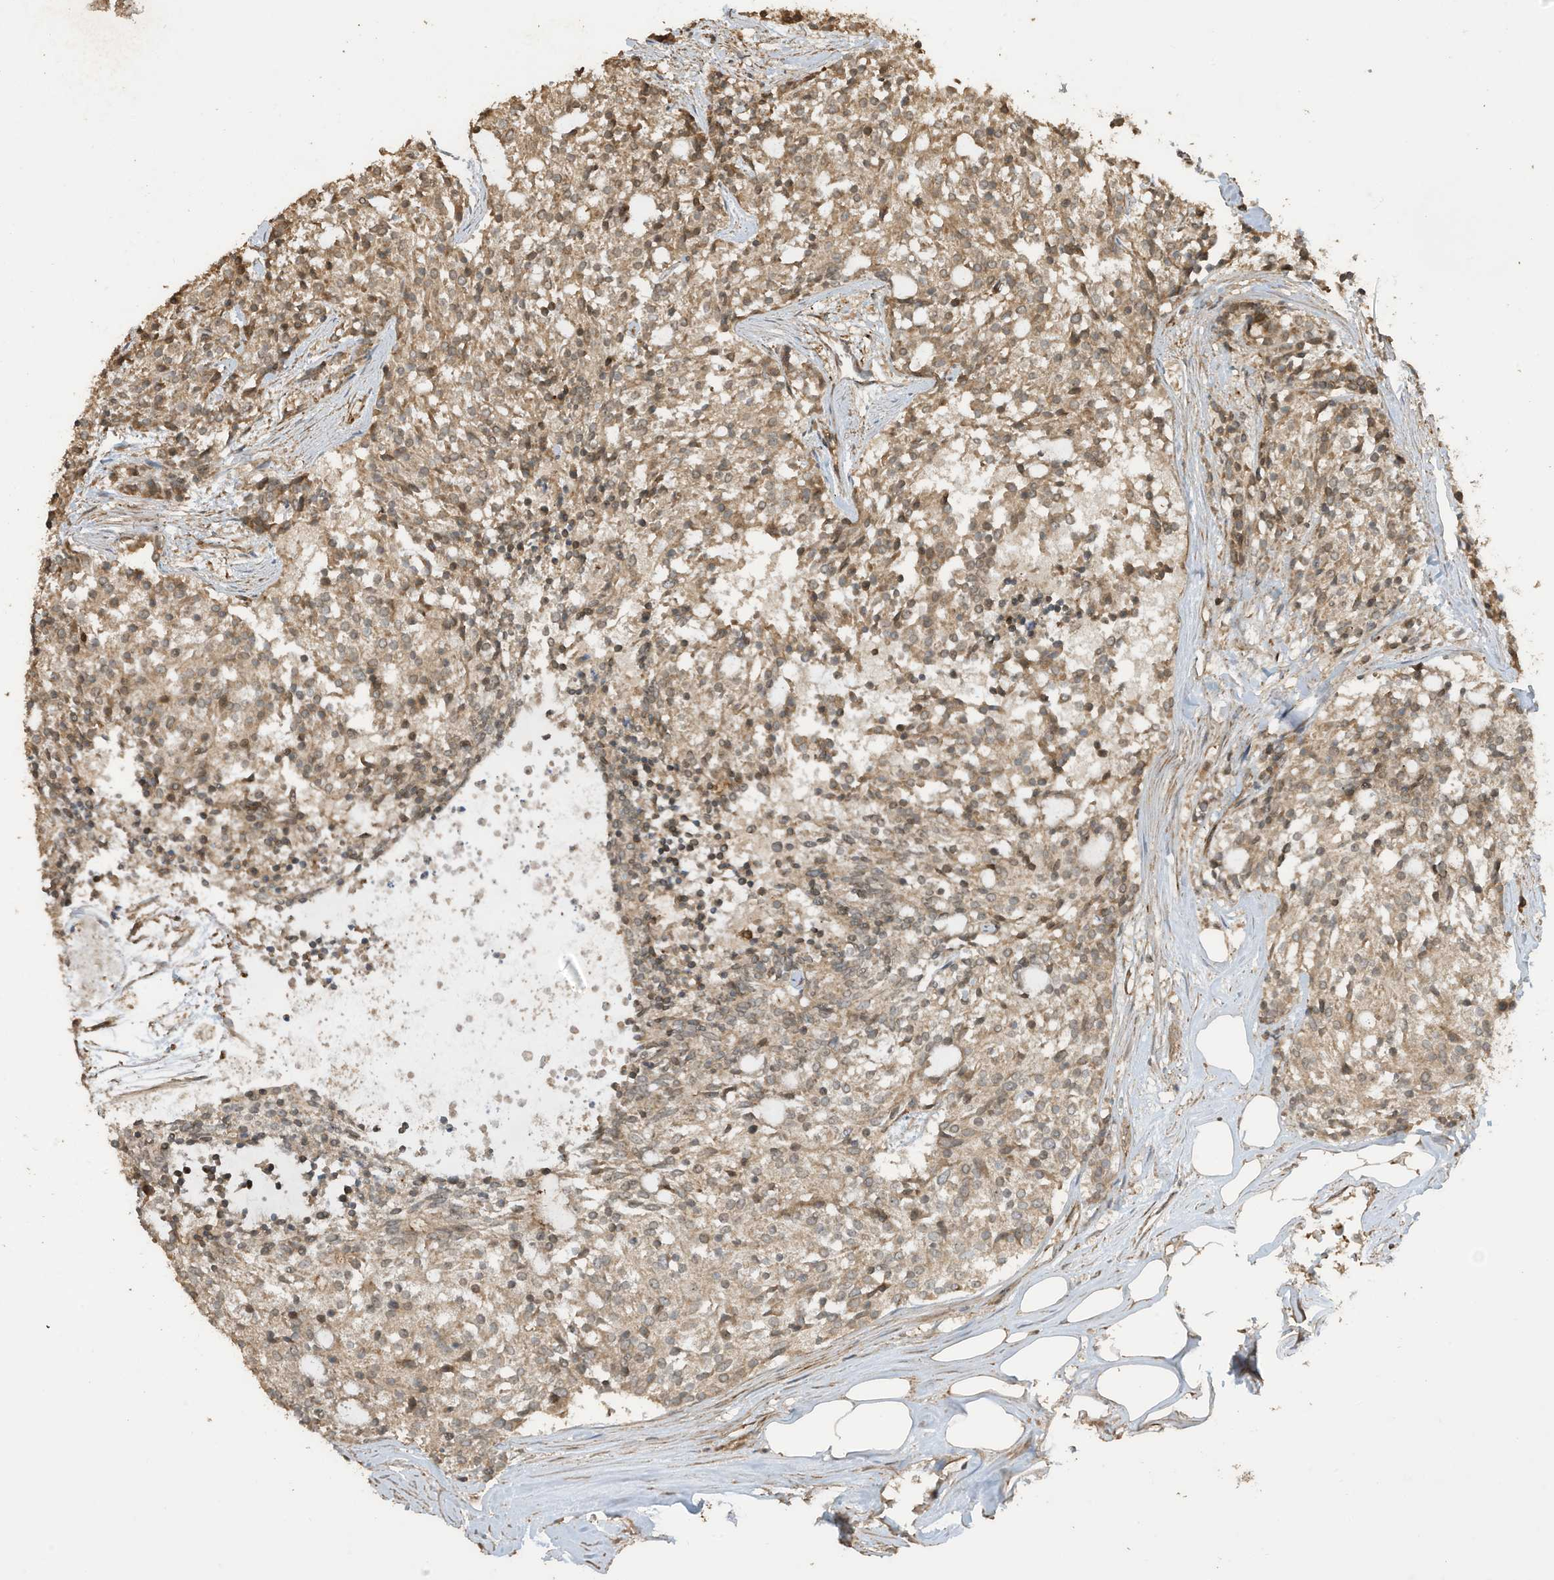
{"staining": {"intensity": "moderate", "quantity": ">75%", "location": "cytoplasmic/membranous"}, "tissue": "carcinoid", "cell_type": "Tumor cells", "image_type": "cancer", "snomed": [{"axis": "morphology", "description": "Carcinoid, malignant, NOS"}, {"axis": "topography", "description": "Pancreas"}], "caption": "Human malignant carcinoid stained with a protein marker shows moderate staining in tumor cells.", "gene": "ZNF653", "patient": {"sex": "female", "age": 54}}